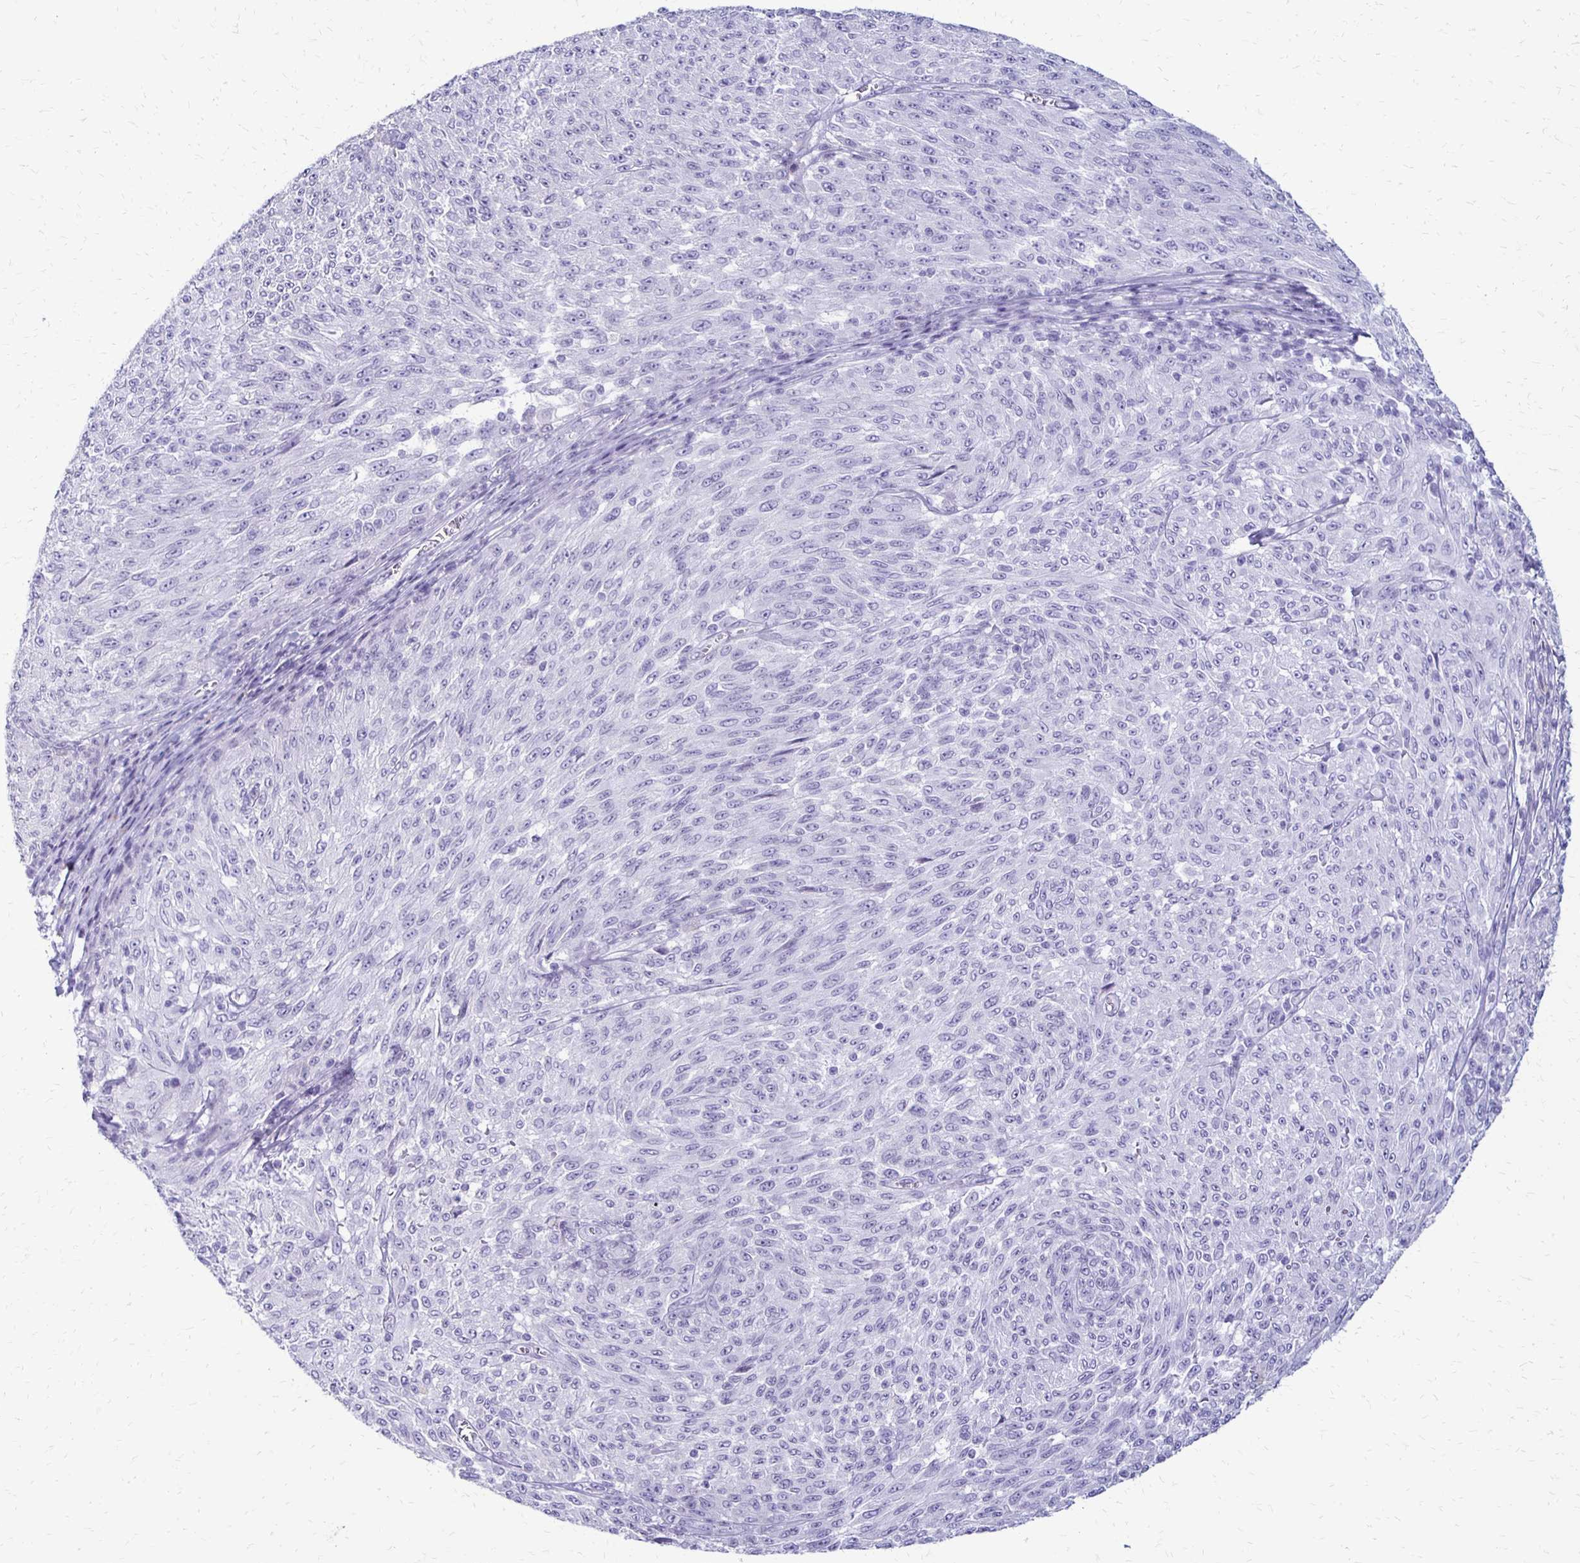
{"staining": {"intensity": "negative", "quantity": "none", "location": "none"}, "tissue": "melanoma", "cell_type": "Tumor cells", "image_type": "cancer", "snomed": [{"axis": "morphology", "description": "Malignant melanoma, NOS"}, {"axis": "topography", "description": "Skin"}], "caption": "A histopathology image of human melanoma is negative for staining in tumor cells. (DAB IHC with hematoxylin counter stain).", "gene": "RYR1", "patient": {"sex": "male", "age": 85}}